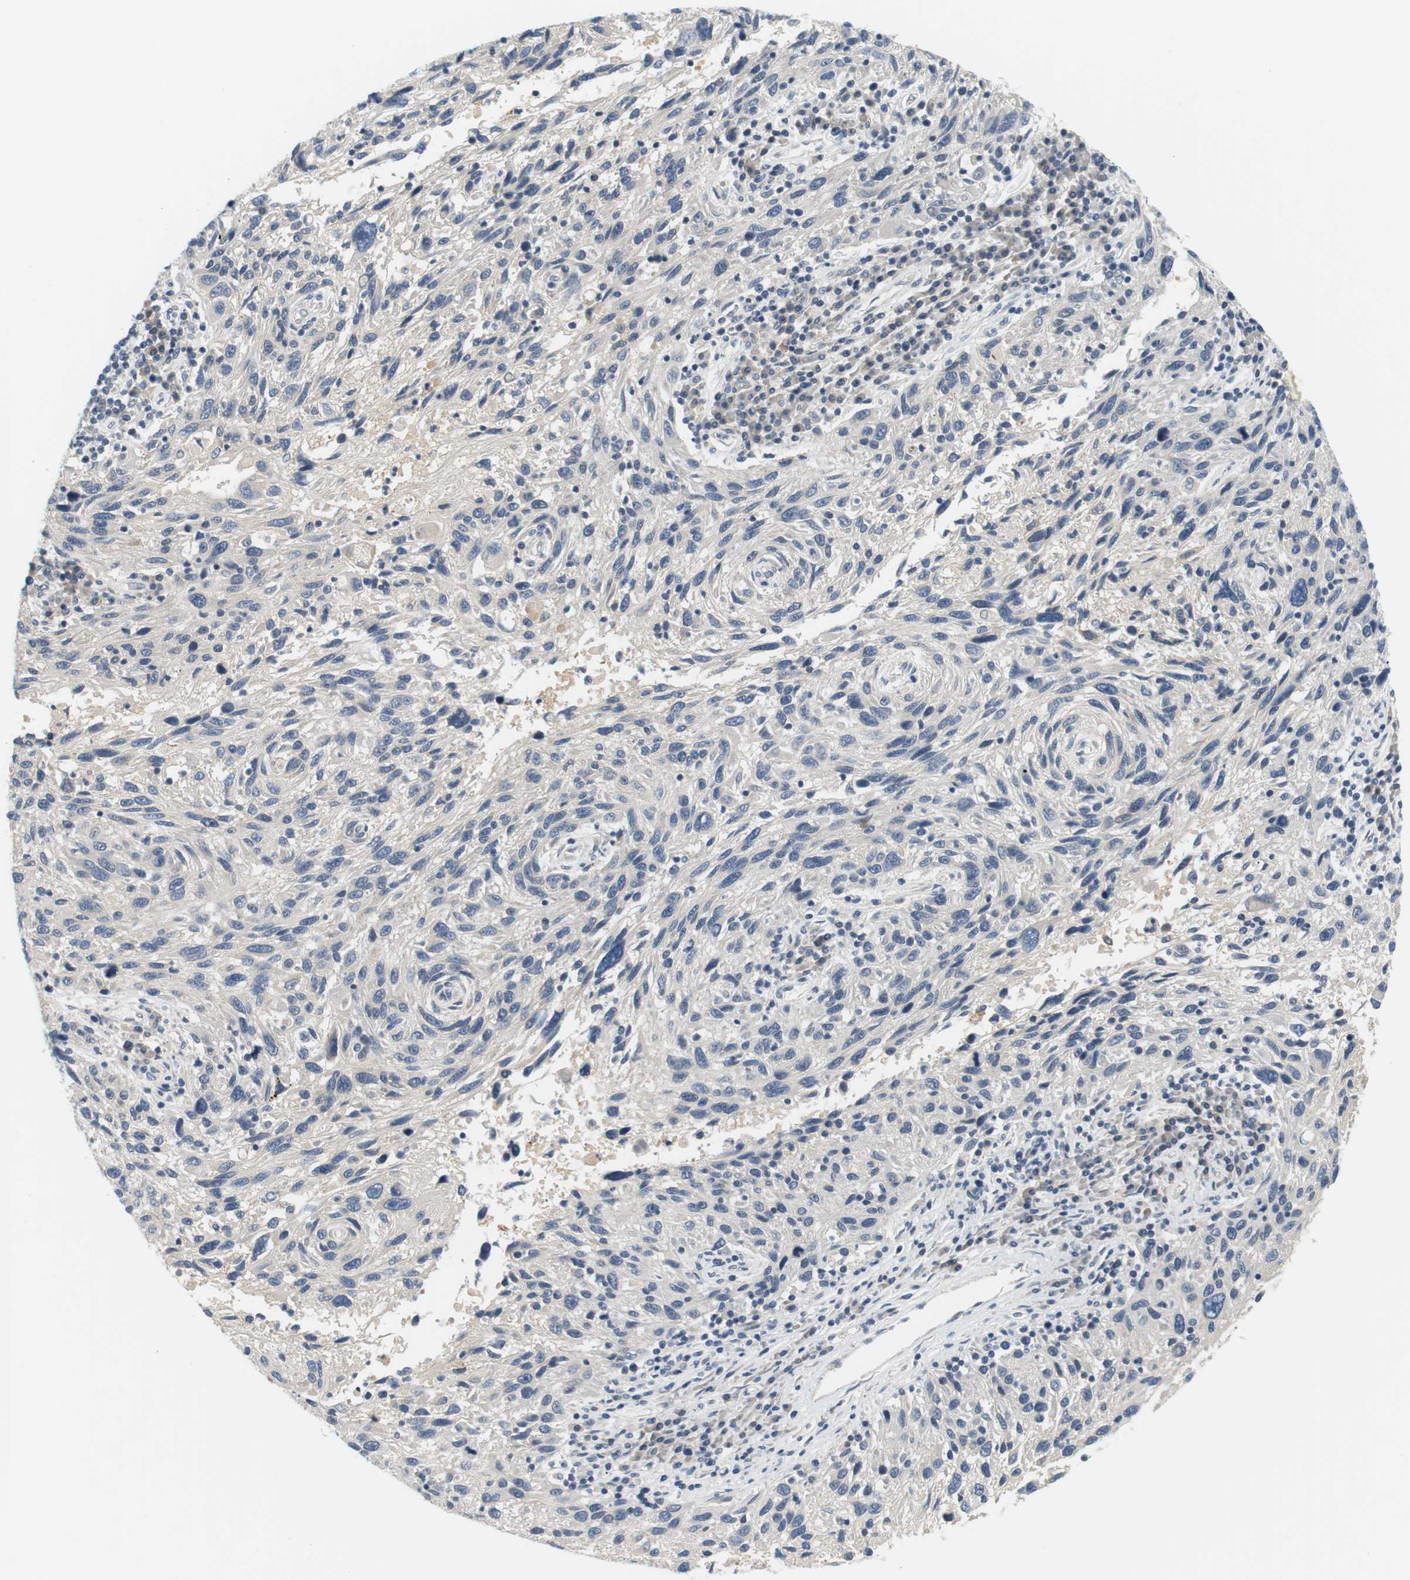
{"staining": {"intensity": "negative", "quantity": "none", "location": "none"}, "tissue": "melanoma", "cell_type": "Tumor cells", "image_type": "cancer", "snomed": [{"axis": "morphology", "description": "Malignant melanoma, NOS"}, {"axis": "topography", "description": "Skin"}], "caption": "The photomicrograph exhibits no staining of tumor cells in malignant melanoma. Brightfield microscopy of IHC stained with DAB (3,3'-diaminobenzidine) (brown) and hematoxylin (blue), captured at high magnification.", "gene": "EVA1C", "patient": {"sex": "male", "age": 53}}